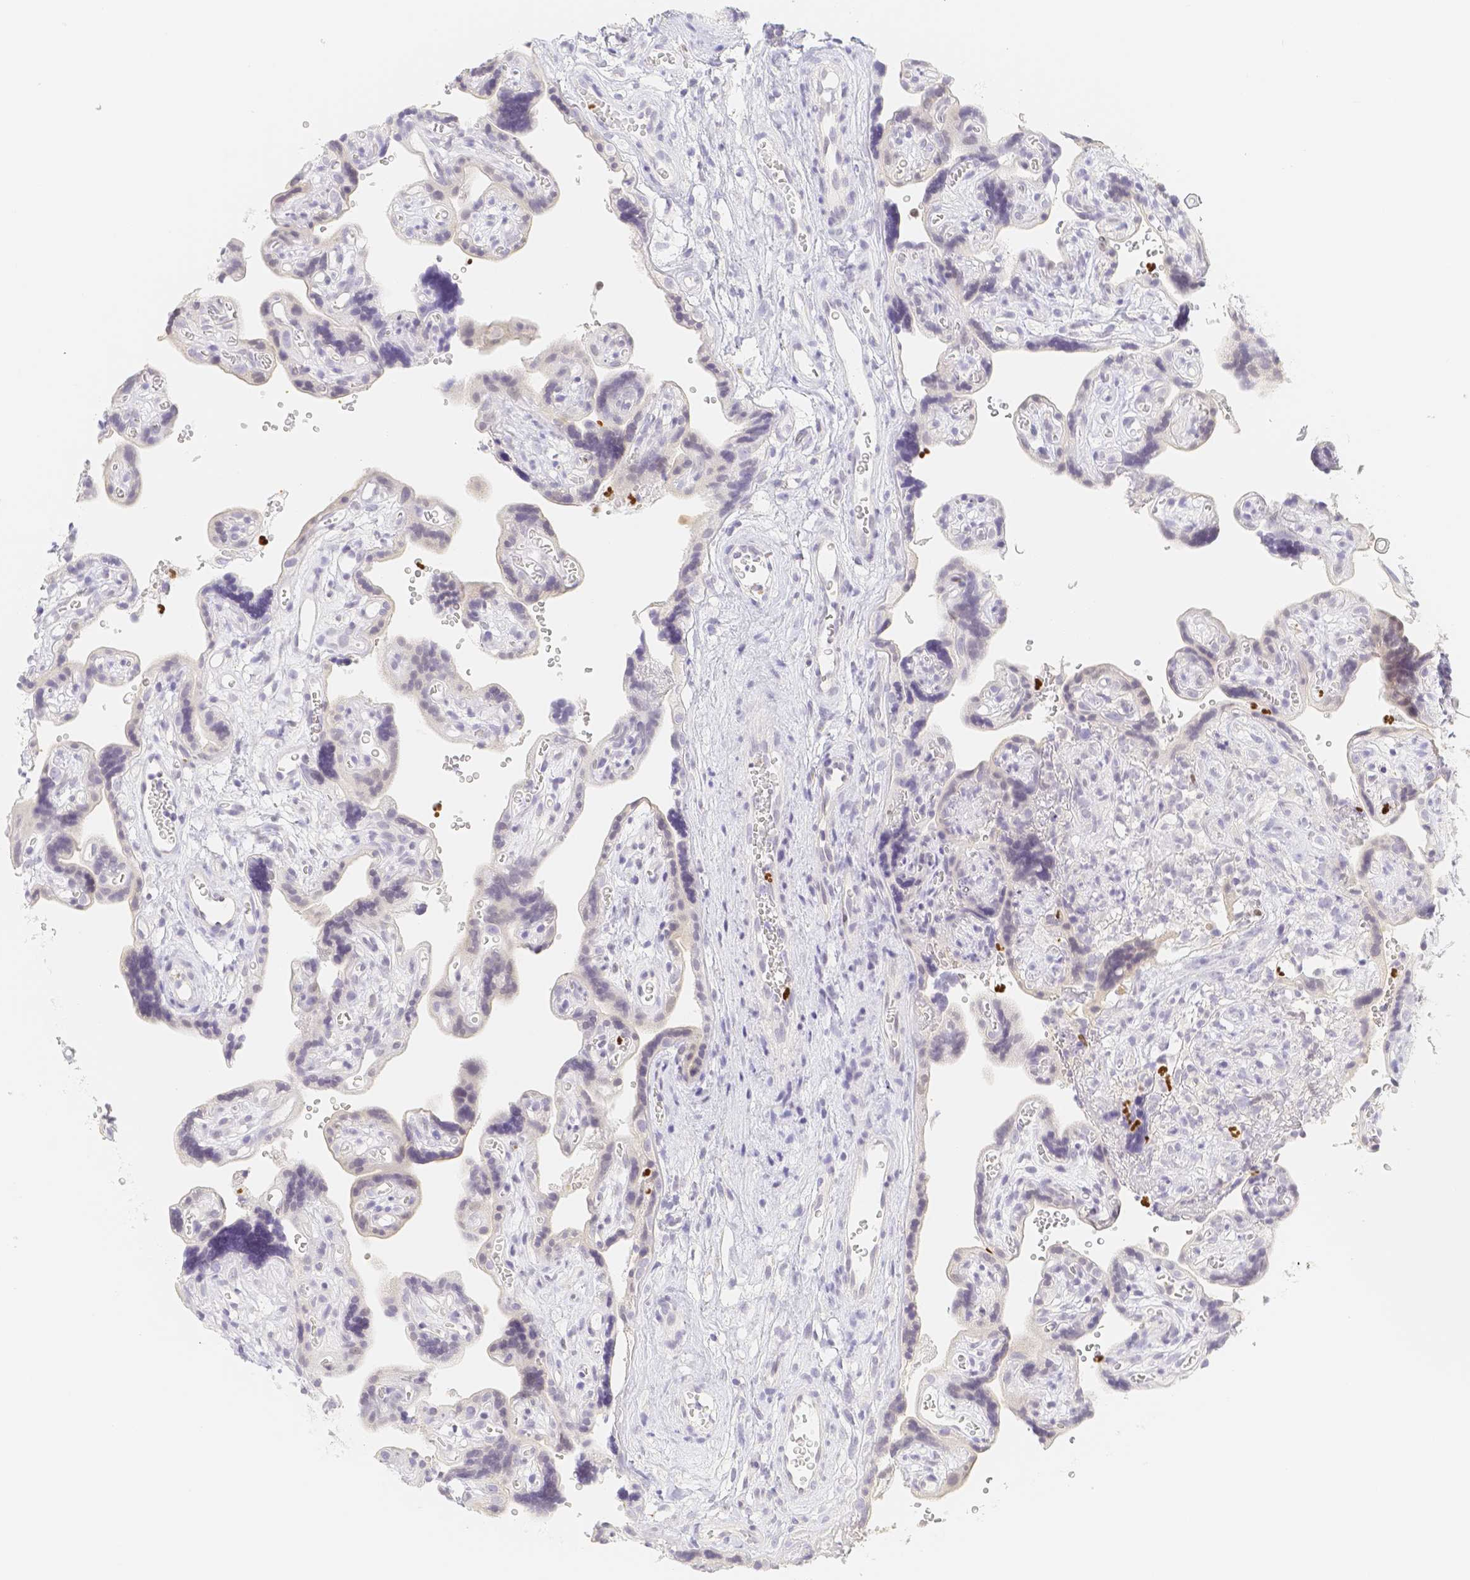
{"staining": {"intensity": "moderate", "quantity": "<25%", "location": "cytoplasmic/membranous"}, "tissue": "placenta", "cell_type": "Decidual cells", "image_type": "normal", "snomed": [{"axis": "morphology", "description": "Normal tissue, NOS"}, {"axis": "topography", "description": "Placenta"}], "caption": "Immunohistochemistry (IHC) of normal human placenta shows low levels of moderate cytoplasmic/membranous staining in approximately <25% of decidual cells.", "gene": "PADI4", "patient": {"sex": "female", "age": 30}}